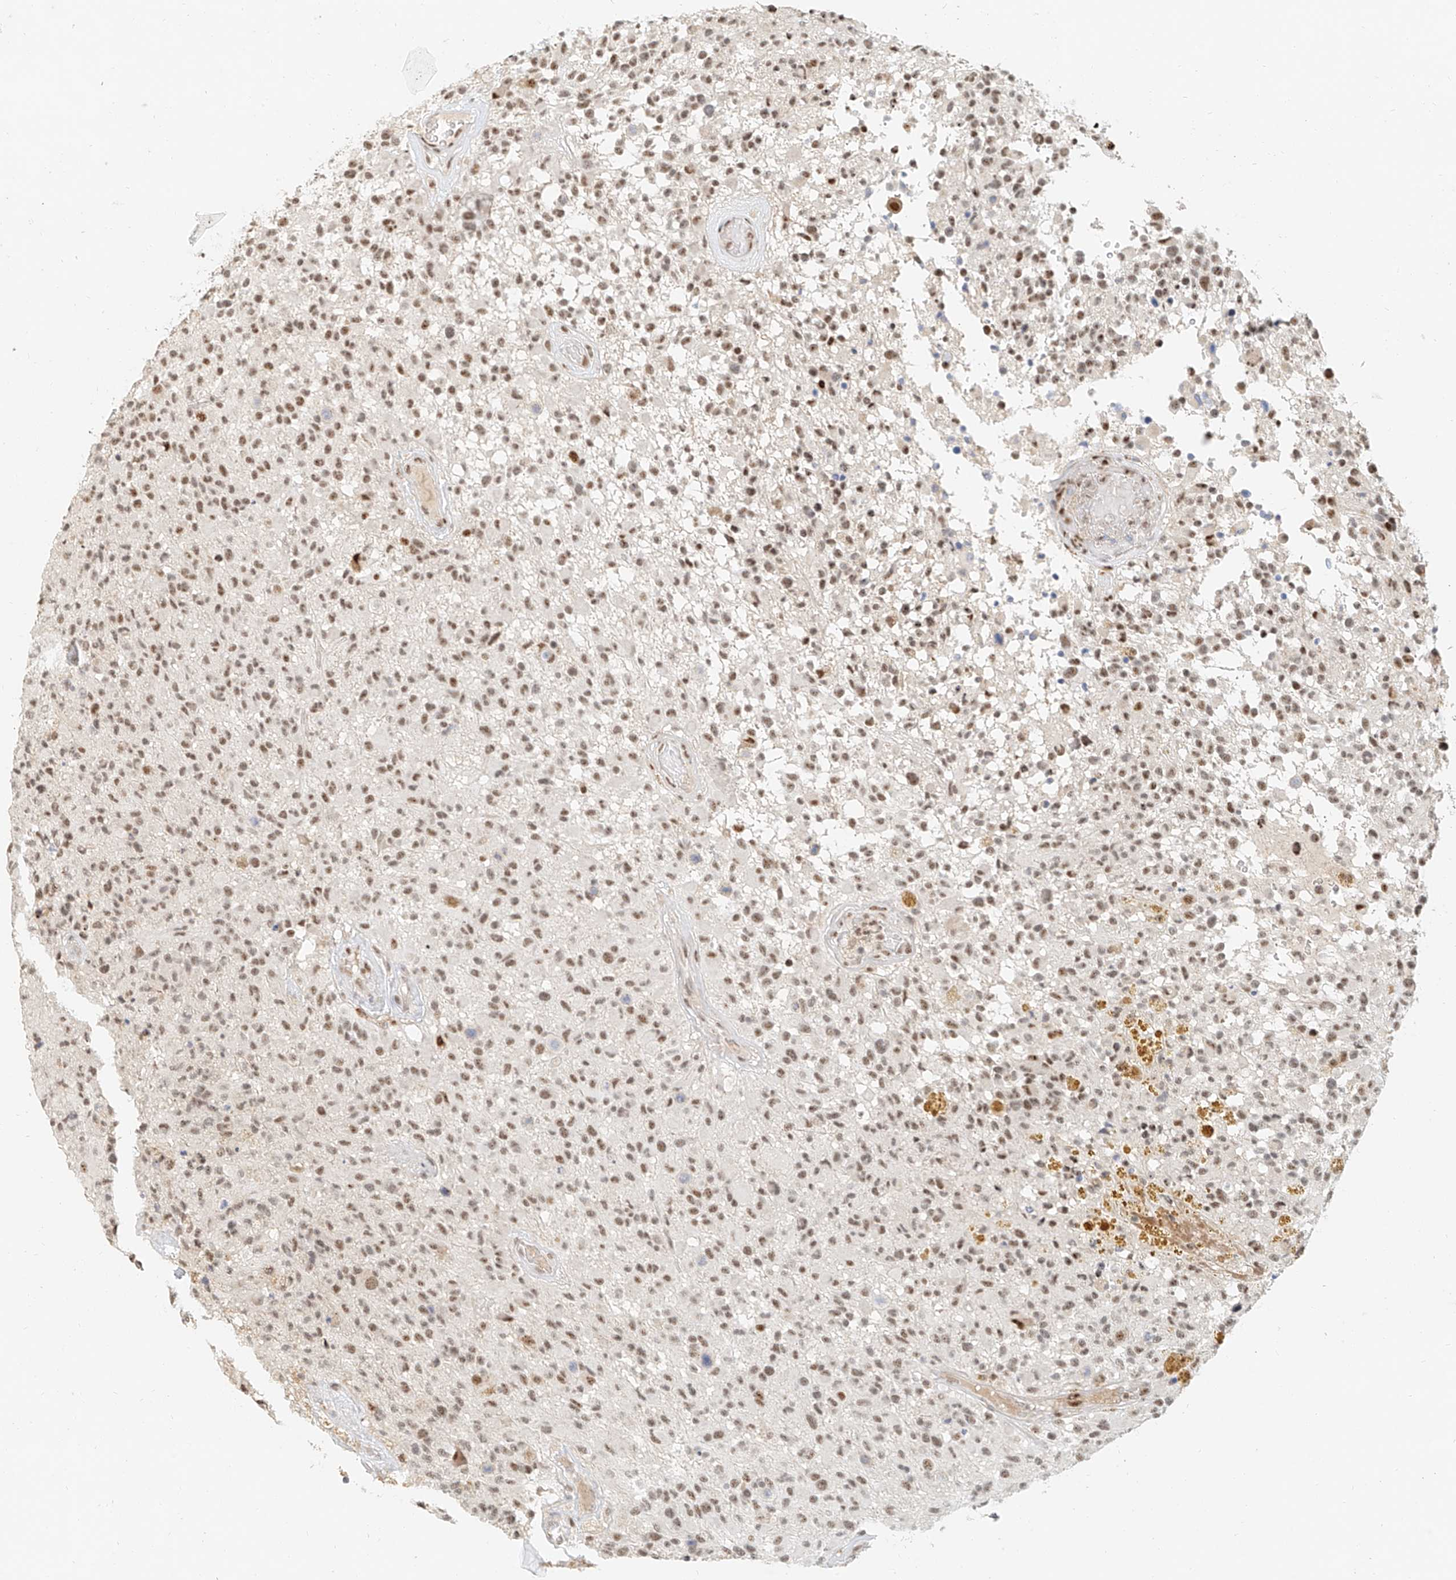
{"staining": {"intensity": "moderate", "quantity": ">75%", "location": "nuclear"}, "tissue": "glioma", "cell_type": "Tumor cells", "image_type": "cancer", "snomed": [{"axis": "morphology", "description": "Glioma, malignant, High grade"}, {"axis": "morphology", "description": "Glioblastoma, NOS"}, {"axis": "topography", "description": "Brain"}], "caption": "Immunohistochemistry of human malignant glioma (high-grade) exhibits medium levels of moderate nuclear positivity in approximately >75% of tumor cells.", "gene": "CXorf58", "patient": {"sex": "male", "age": 60}}